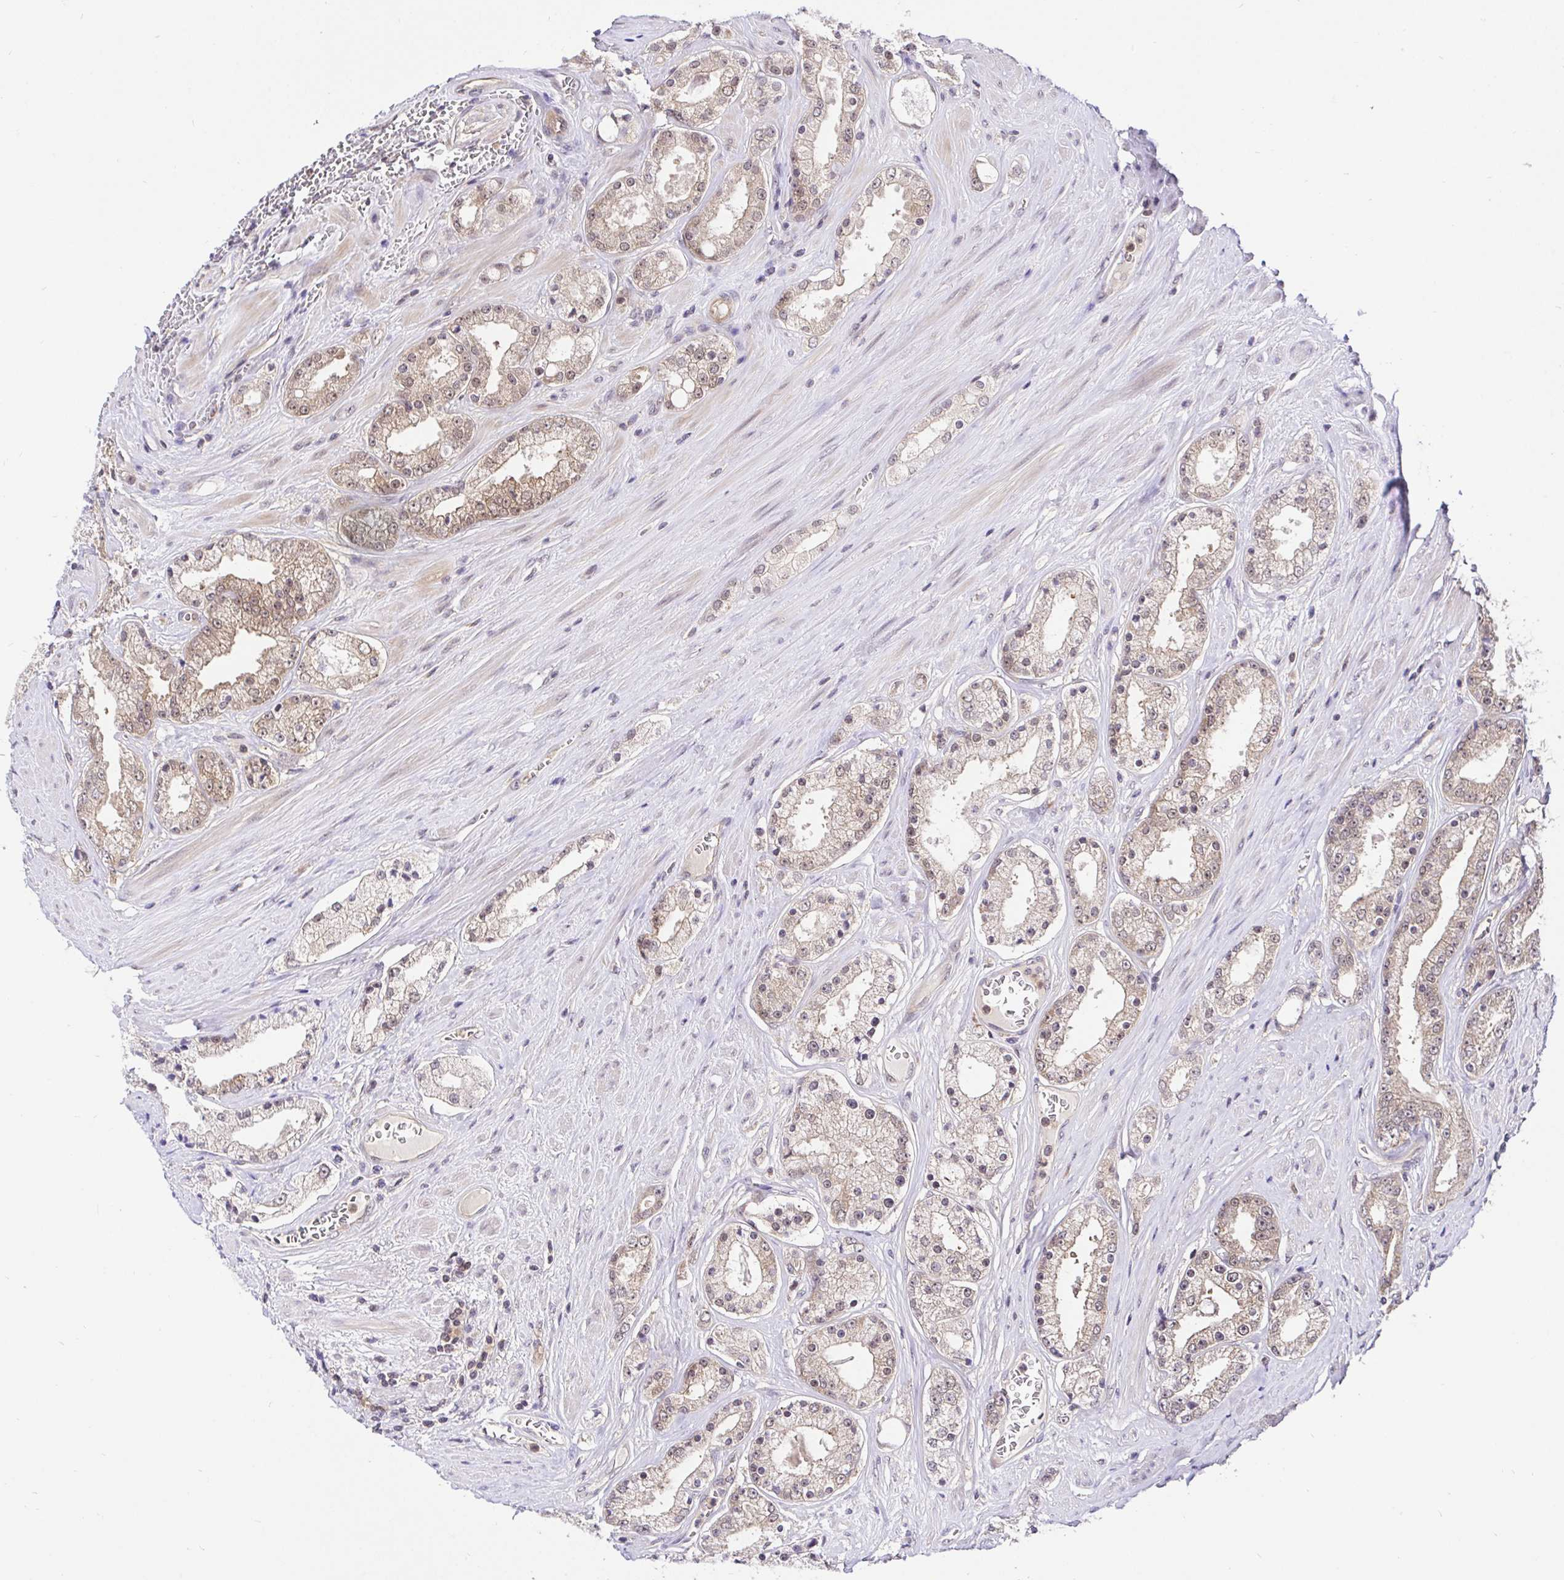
{"staining": {"intensity": "weak", "quantity": "25%-75%", "location": "cytoplasmic/membranous,nuclear"}, "tissue": "prostate cancer", "cell_type": "Tumor cells", "image_type": "cancer", "snomed": [{"axis": "morphology", "description": "Adenocarcinoma, High grade"}, {"axis": "topography", "description": "Prostate"}], "caption": "Weak cytoplasmic/membranous and nuclear expression is seen in about 25%-75% of tumor cells in prostate cancer (high-grade adenocarcinoma). (DAB (3,3'-diaminobenzidine) IHC, brown staining for protein, blue staining for nuclei).", "gene": "UBE2M", "patient": {"sex": "male", "age": 66}}